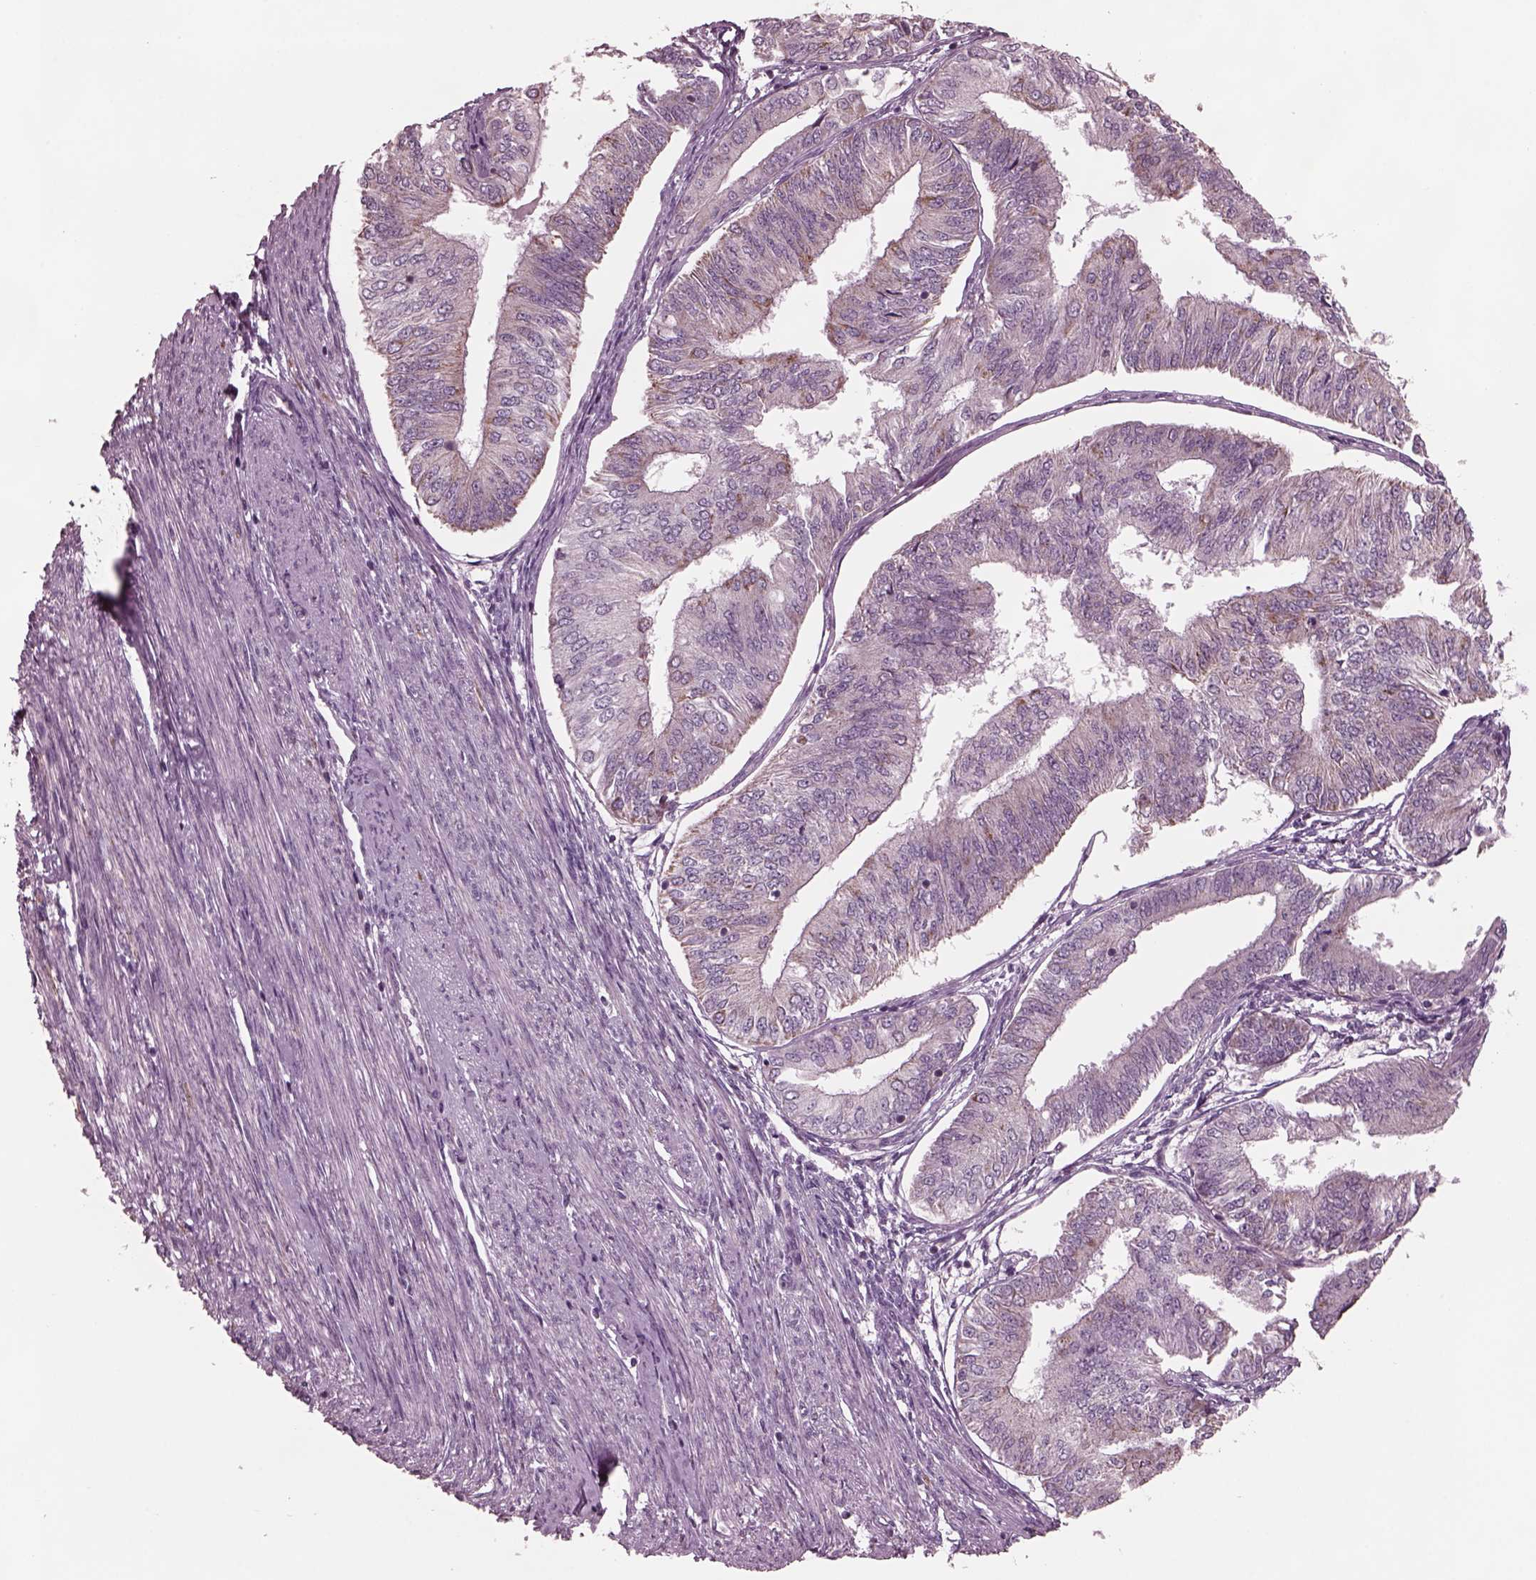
{"staining": {"intensity": "moderate", "quantity": "<25%", "location": "cytoplasmic/membranous"}, "tissue": "endometrial cancer", "cell_type": "Tumor cells", "image_type": "cancer", "snomed": [{"axis": "morphology", "description": "Adenocarcinoma, NOS"}, {"axis": "topography", "description": "Endometrium"}], "caption": "The photomicrograph demonstrates a brown stain indicating the presence of a protein in the cytoplasmic/membranous of tumor cells in adenocarcinoma (endometrial).", "gene": "CELSR3", "patient": {"sex": "female", "age": 58}}